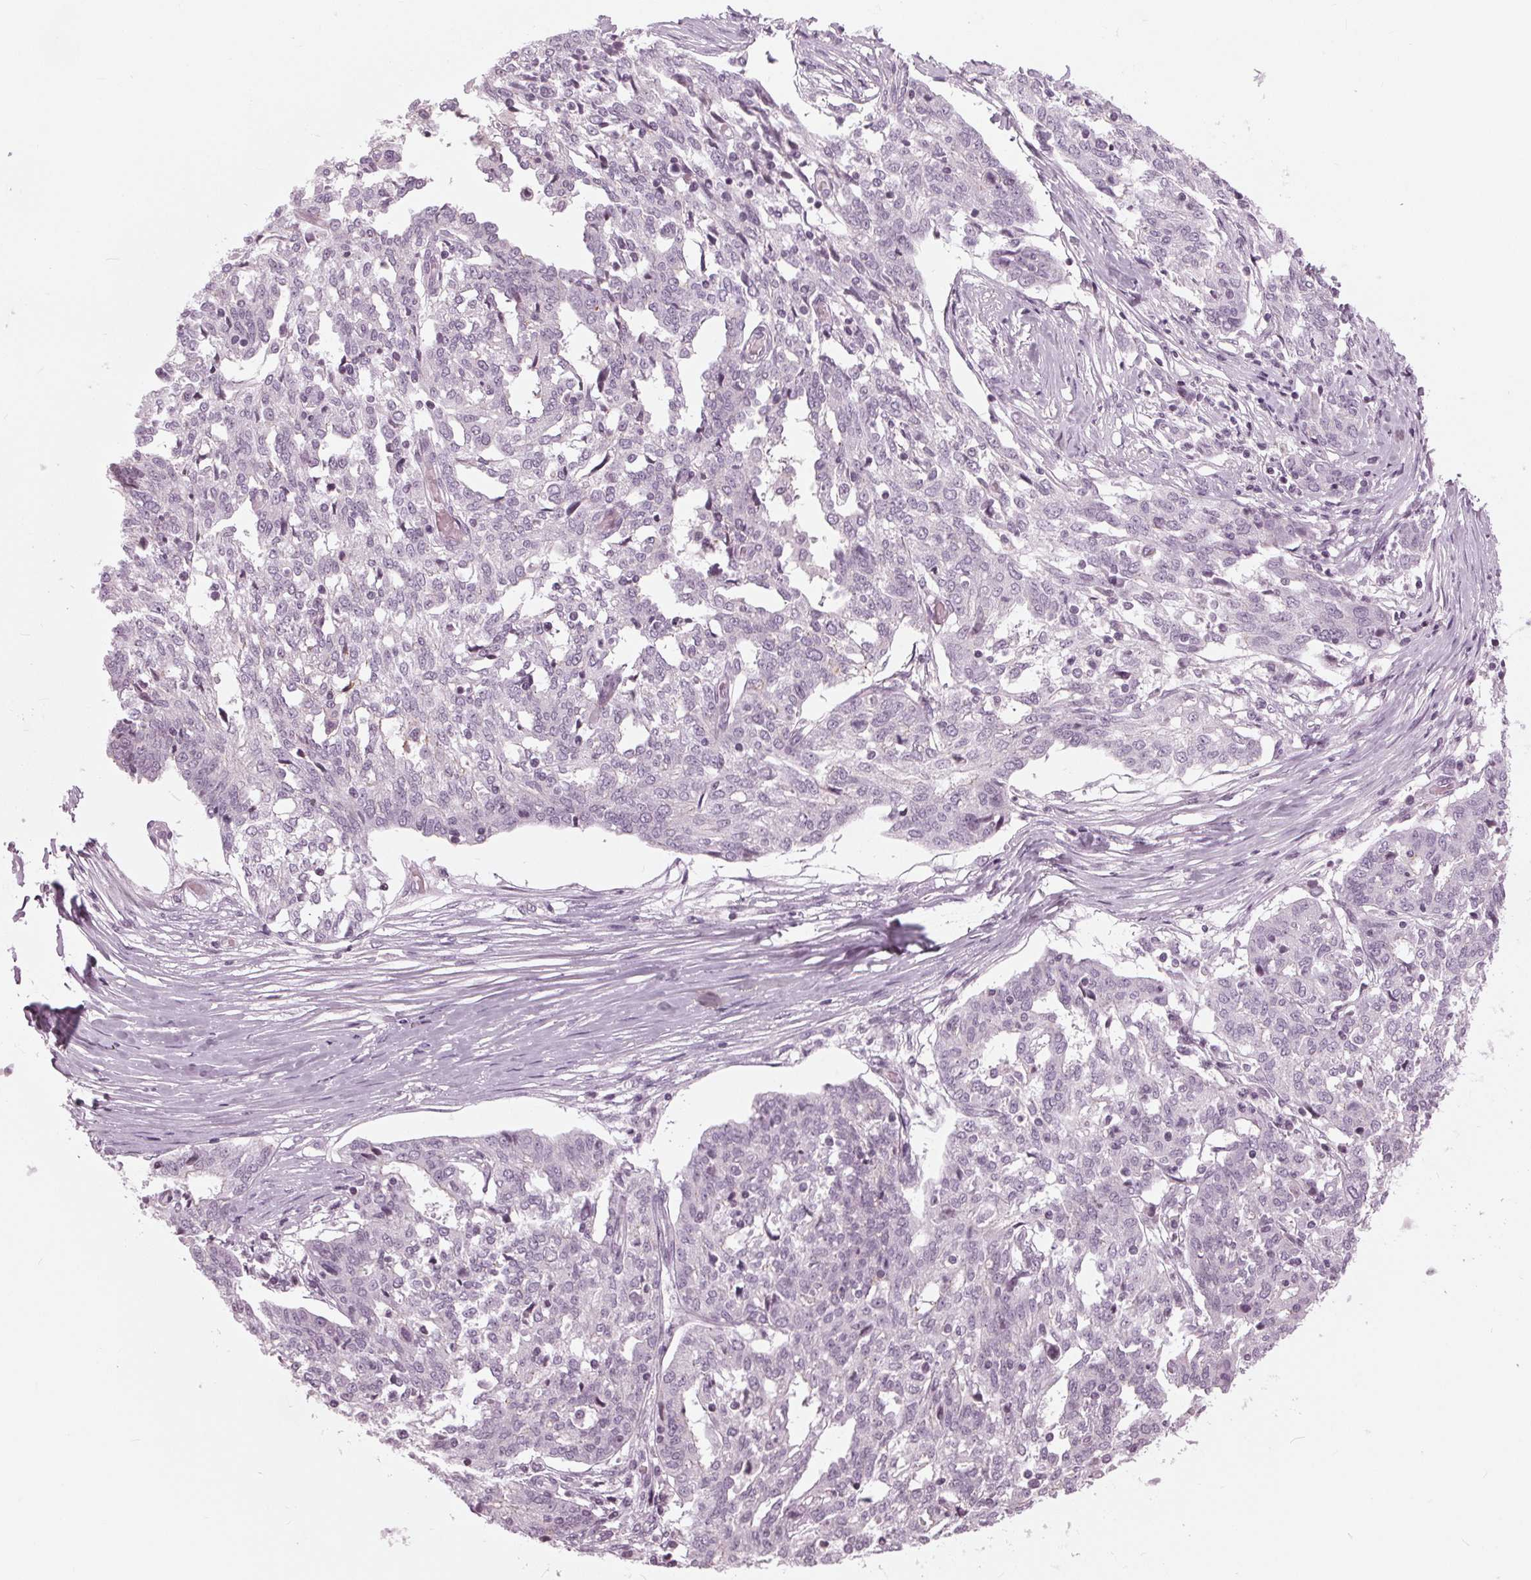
{"staining": {"intensity": "negative", "quantity": "none", "location": "none"}, "tissue": "ovarian cancer", "cell_type": "Tumor cells", "image_type": "cancer", "snomed": [{"axis": "morphology", "description": "Cystadenocarcinoma, serous, NOS"}, {"axis": "topography", "description": "Ovary"}], "caption": "Ovarian cancer was stained to show a protein in brown. There is no significant positivity in tumor cells. (Brightfield microscopy of DAB immunohistochemistry (IHC) at high magnification).", "gene": "SLC9A4", "patient": {"sex": "female", "age": 67}}